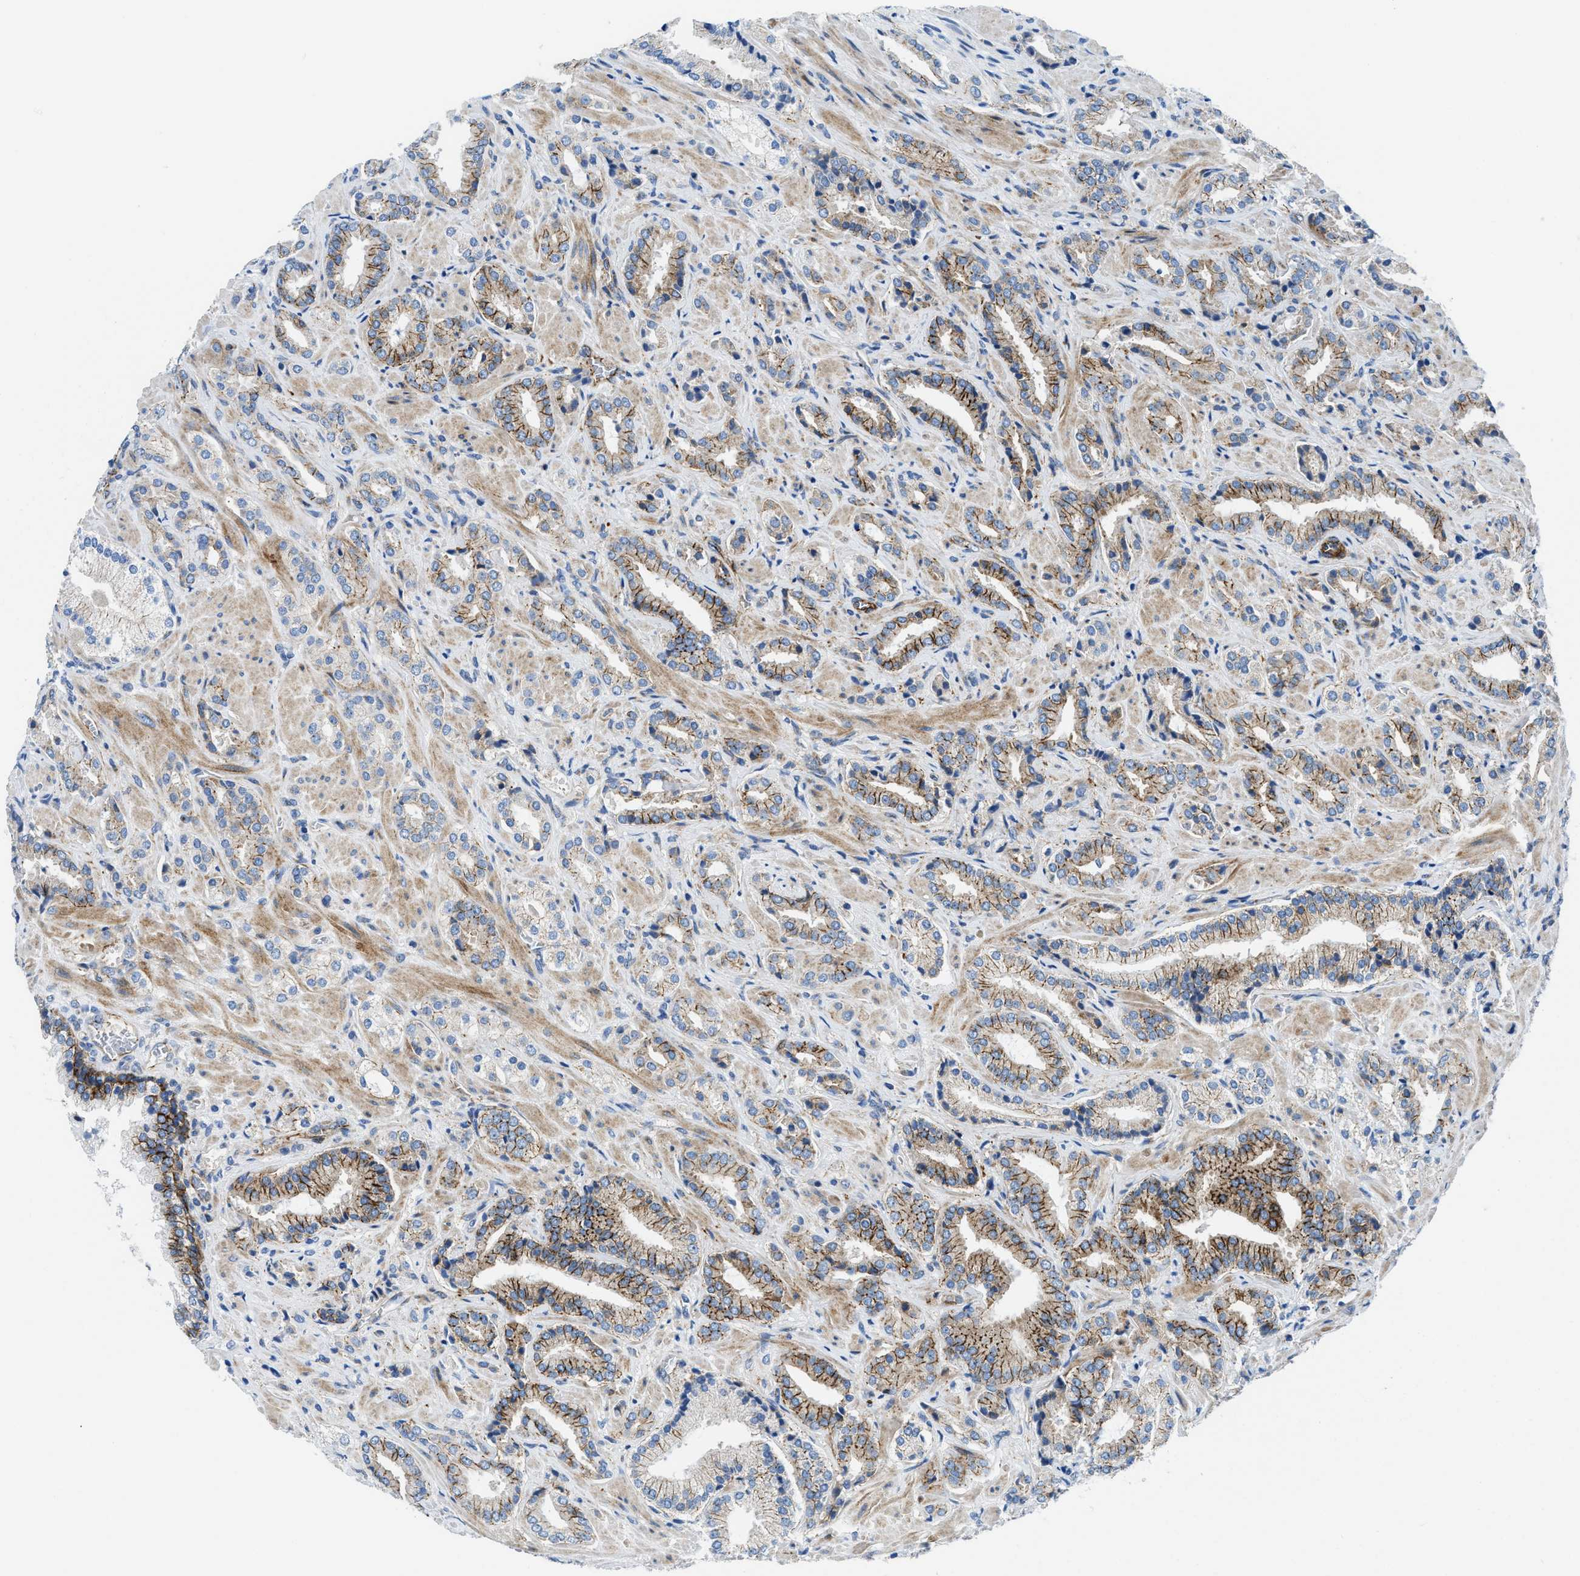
{"staining": {"intensity": "negative", "quantity": "none", "location": "none"}, "tissue": "prostate cancer", "cell_type": "Tumor cells", "image_type": "cancer", "snomed": [{"axis": "morphology", "description": "Adenocarcinoma, High grade"}, {"axis": "topography", "description": "Prostate"}], "caption": "Immunohistochemistry (IHC) photomicrograph of human prostate cancer stained for a protein (brown), which demonstrates no staining in tumor cells. (DAB (3,3'-diaminobenzidine) IHC, high magnification).", "gene": "CUTA", "patient": {"sex": "male", "age": 64}}